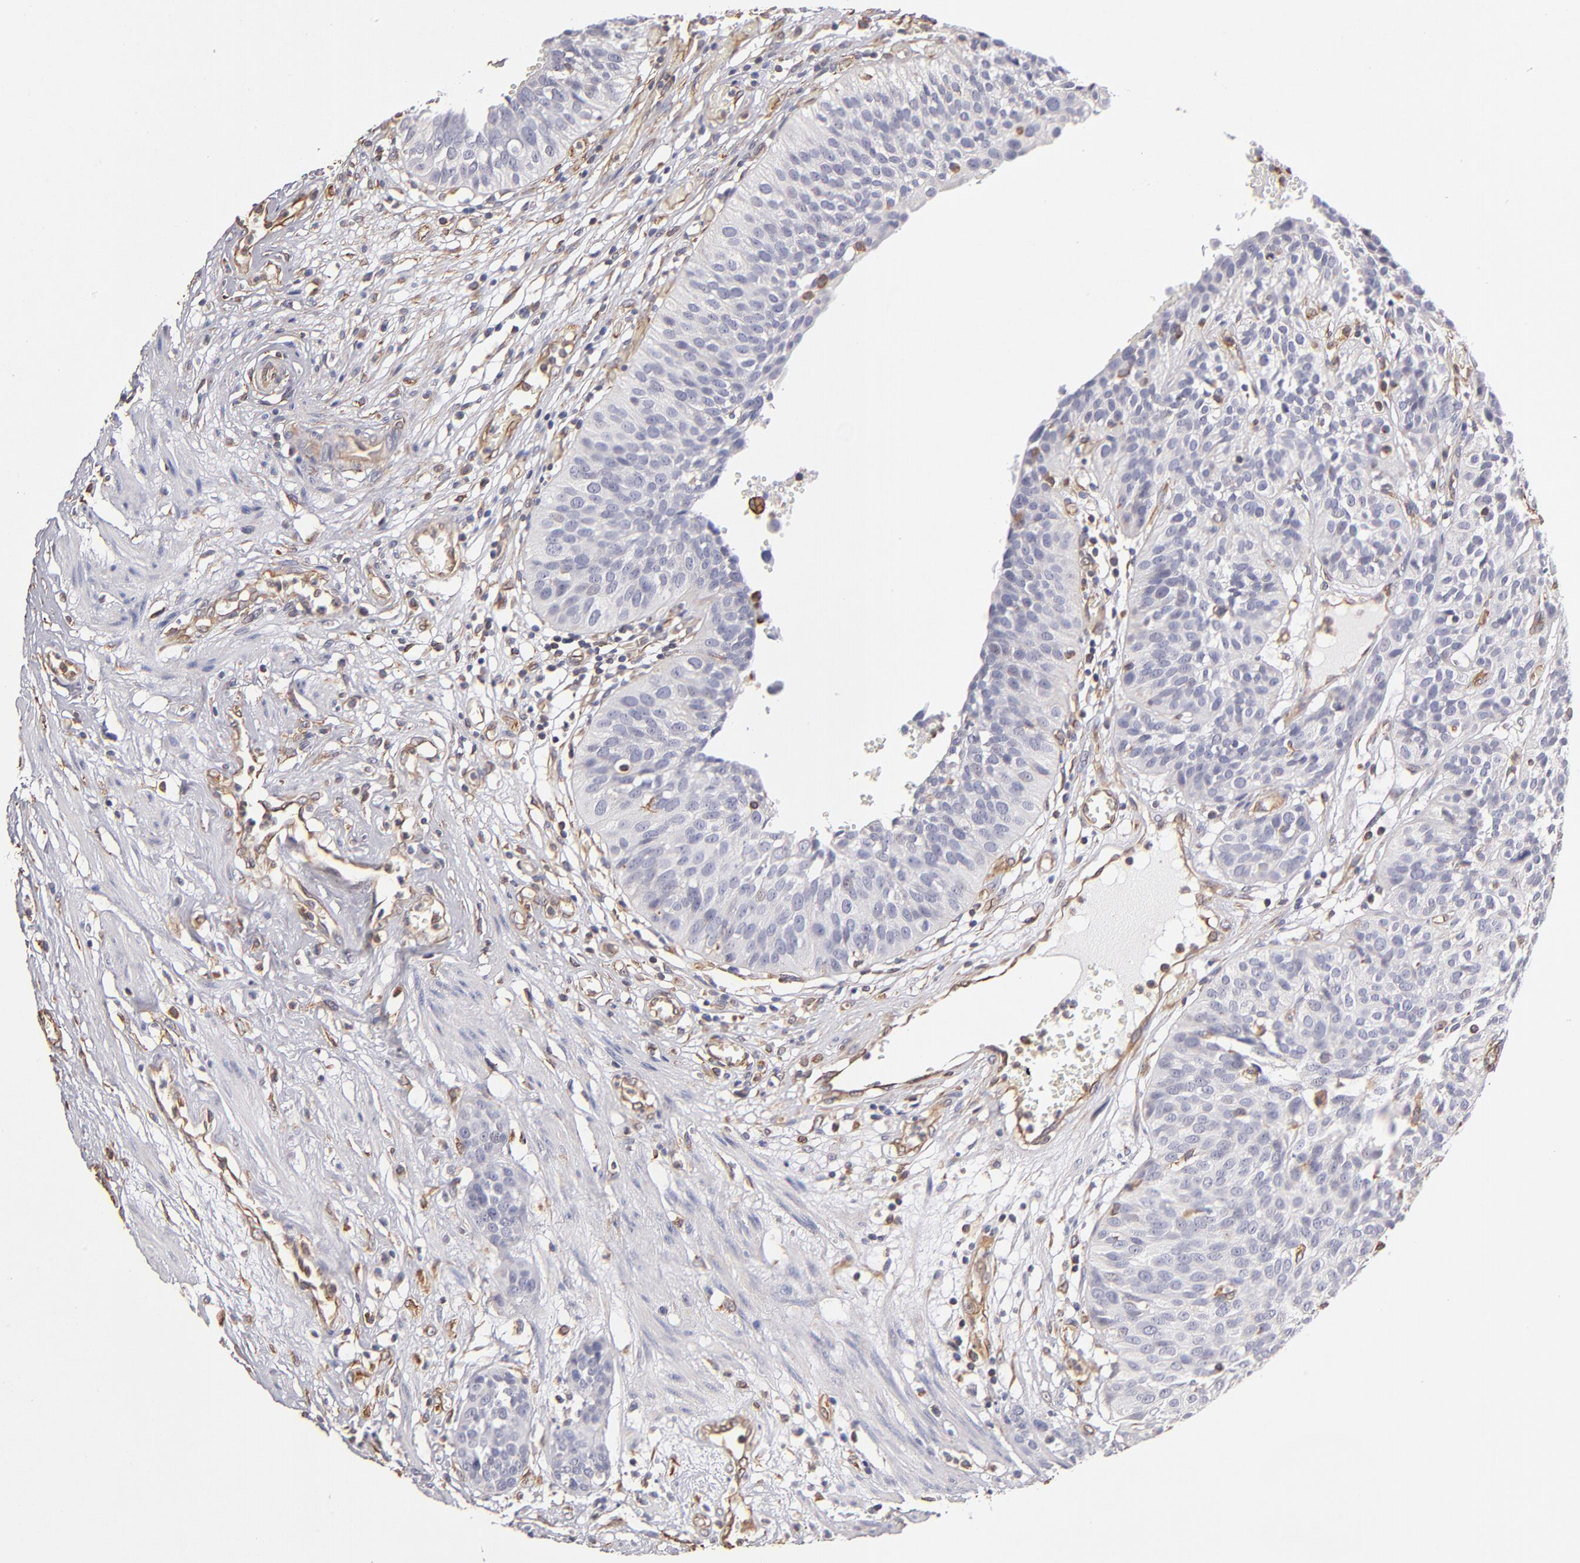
{"staining": {"intensity": "negative", "quantity": "none", "location": "none"}, "tissue": "urothelial cancer", "cell_type": "Tumor cells", "image_type": "cancer", "snomed": [{"axis": "morphology", "description": "Urothelial carcinoma, High grade"}, {"axis": "topography", "description": "Urinary bladder"}], "caption": "IHC histopathology image of neoplastic tissue: urothelial cancer stained with DAB reveals no significant protein expression in tumor cells.", "gene": "ABCC1", "patient": {"sex": "male", "age": 56}}